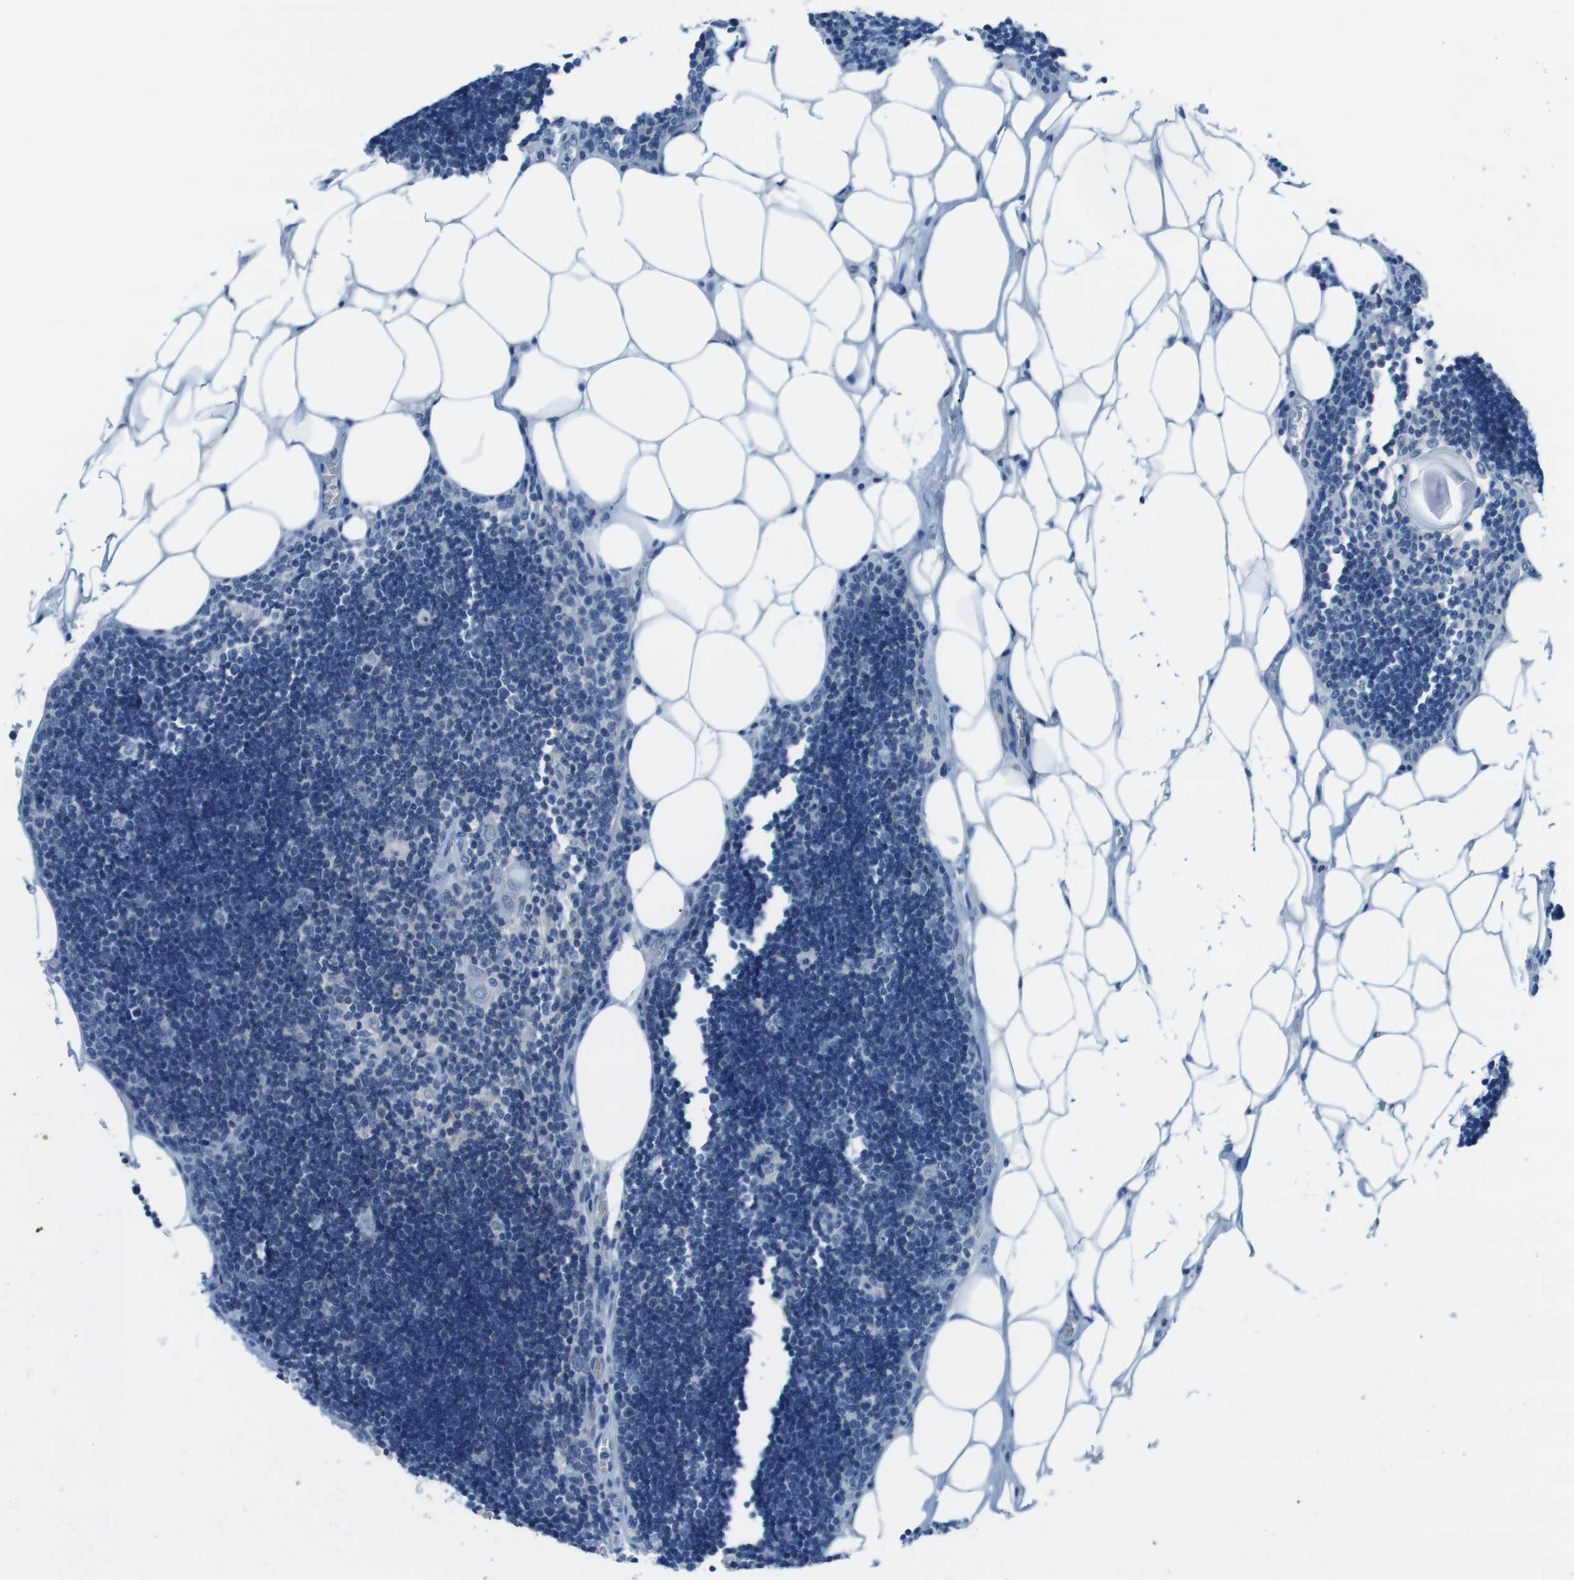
{"staining": {"intensity": "weak", "quantity": "<25%", "location": "cytoplasmic/membranous"}, "tissue": "lymph node", "cell_type": "Germinal center cells", "image_type": "normal", "snomed": [{"axis": "morphology", "description": "Normal tissue, NOS"}, {"axis": "topography", "description": "Lymph node"}], "caption": "Immunohistochemical staining of unremarkable lymph node demonstrates no significant staining in germinal center cells.", "gene": "STIP1", "patient": {"sex": "male", "age": 33}}